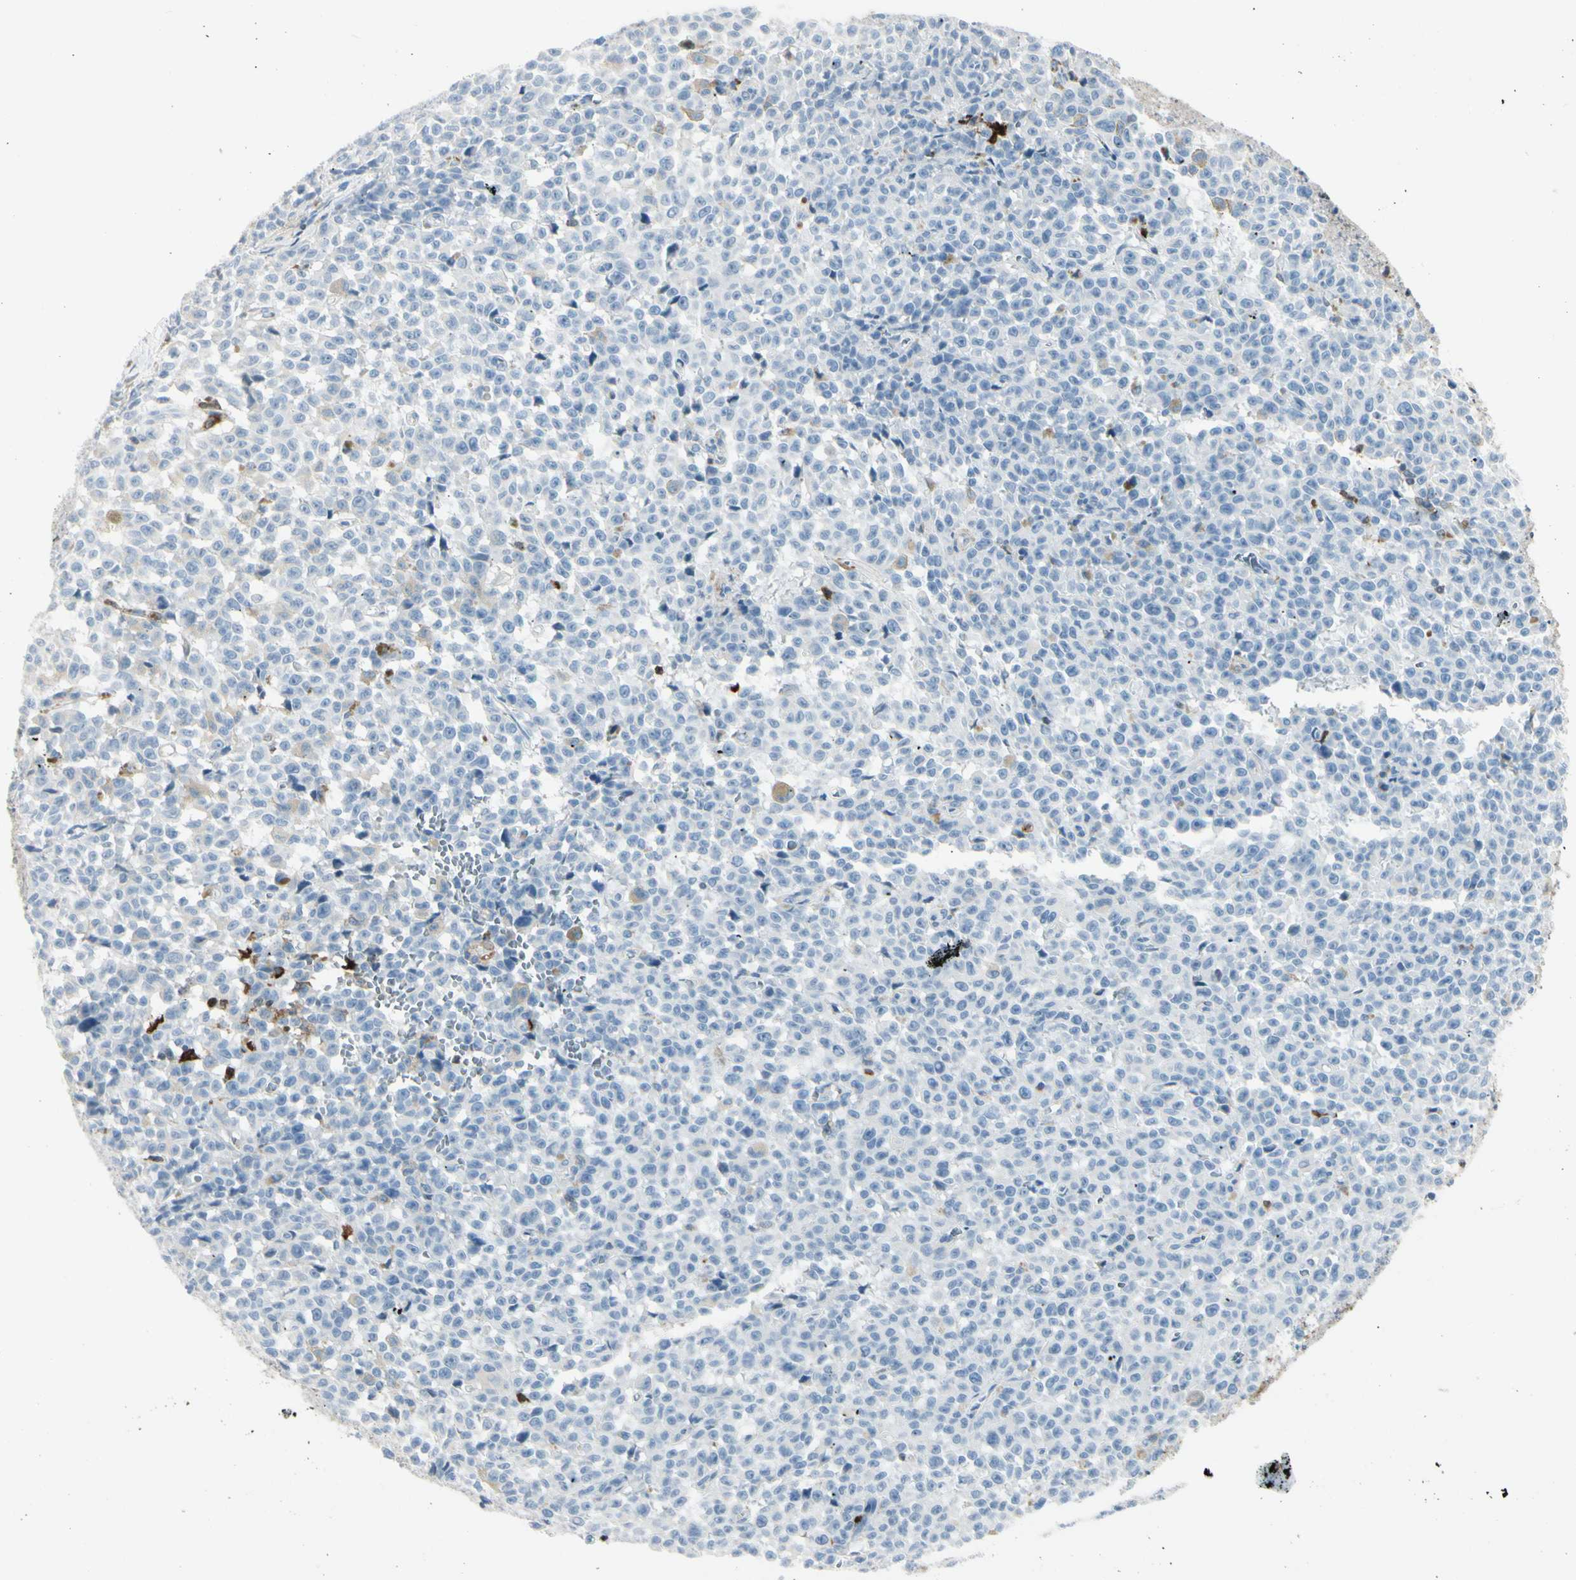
{"staining": {"intensity": "negative", "quantity": "none", "location": "none"}, "tissue": "melanoma", "cell_type": "Tumor cells", "image_type": "cancer", "snomed": [{"axis": "morphology", "description": "Malignant melanoma, NOS"}, {"axis": "topography", "description": "Skin"}], "caption": "This is an IHC image of melanoma. There is no expression in tumor cells.", "gene": "TRAF1", "patient": {"sex": "female", "age": 82}}